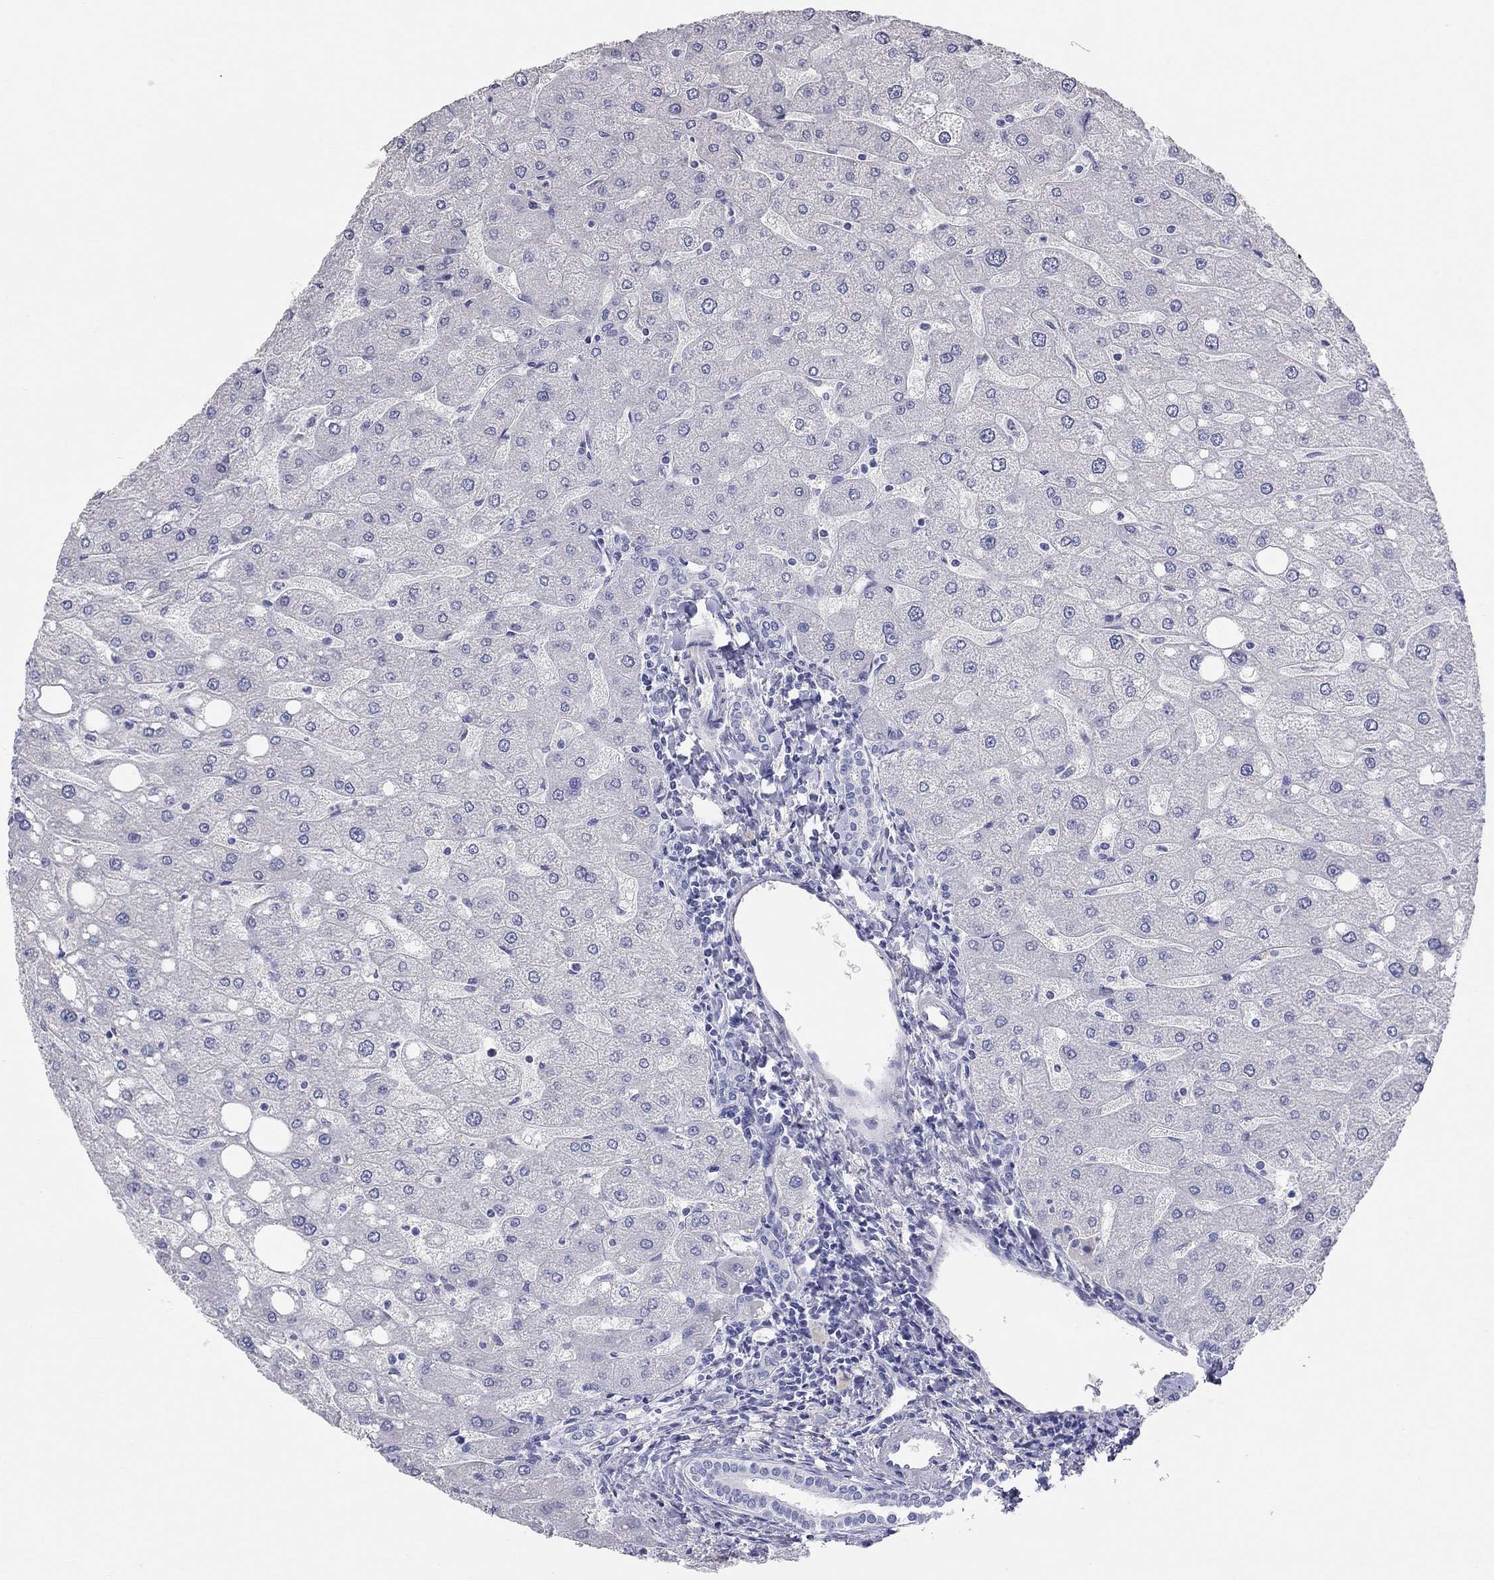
{"staining": {"intensity": "negative", "quantity": "none", "location": "none"}, "tissue": "liver", "cell_type": "Cholangiocytes", "image_type": "normal", "snomed": [{"axis": "morphology", "description": "Normal tissue, NOS"}, {"axis": "topography", "description": "Liver"}], "caption": "Cholangiocytes are negative for protein expression in benign human liver. (DAB immunohistochemistry (IHC), high magnification).", "gene": "PCDHGC5", "patient": {"sex": "male", "age": 67}}